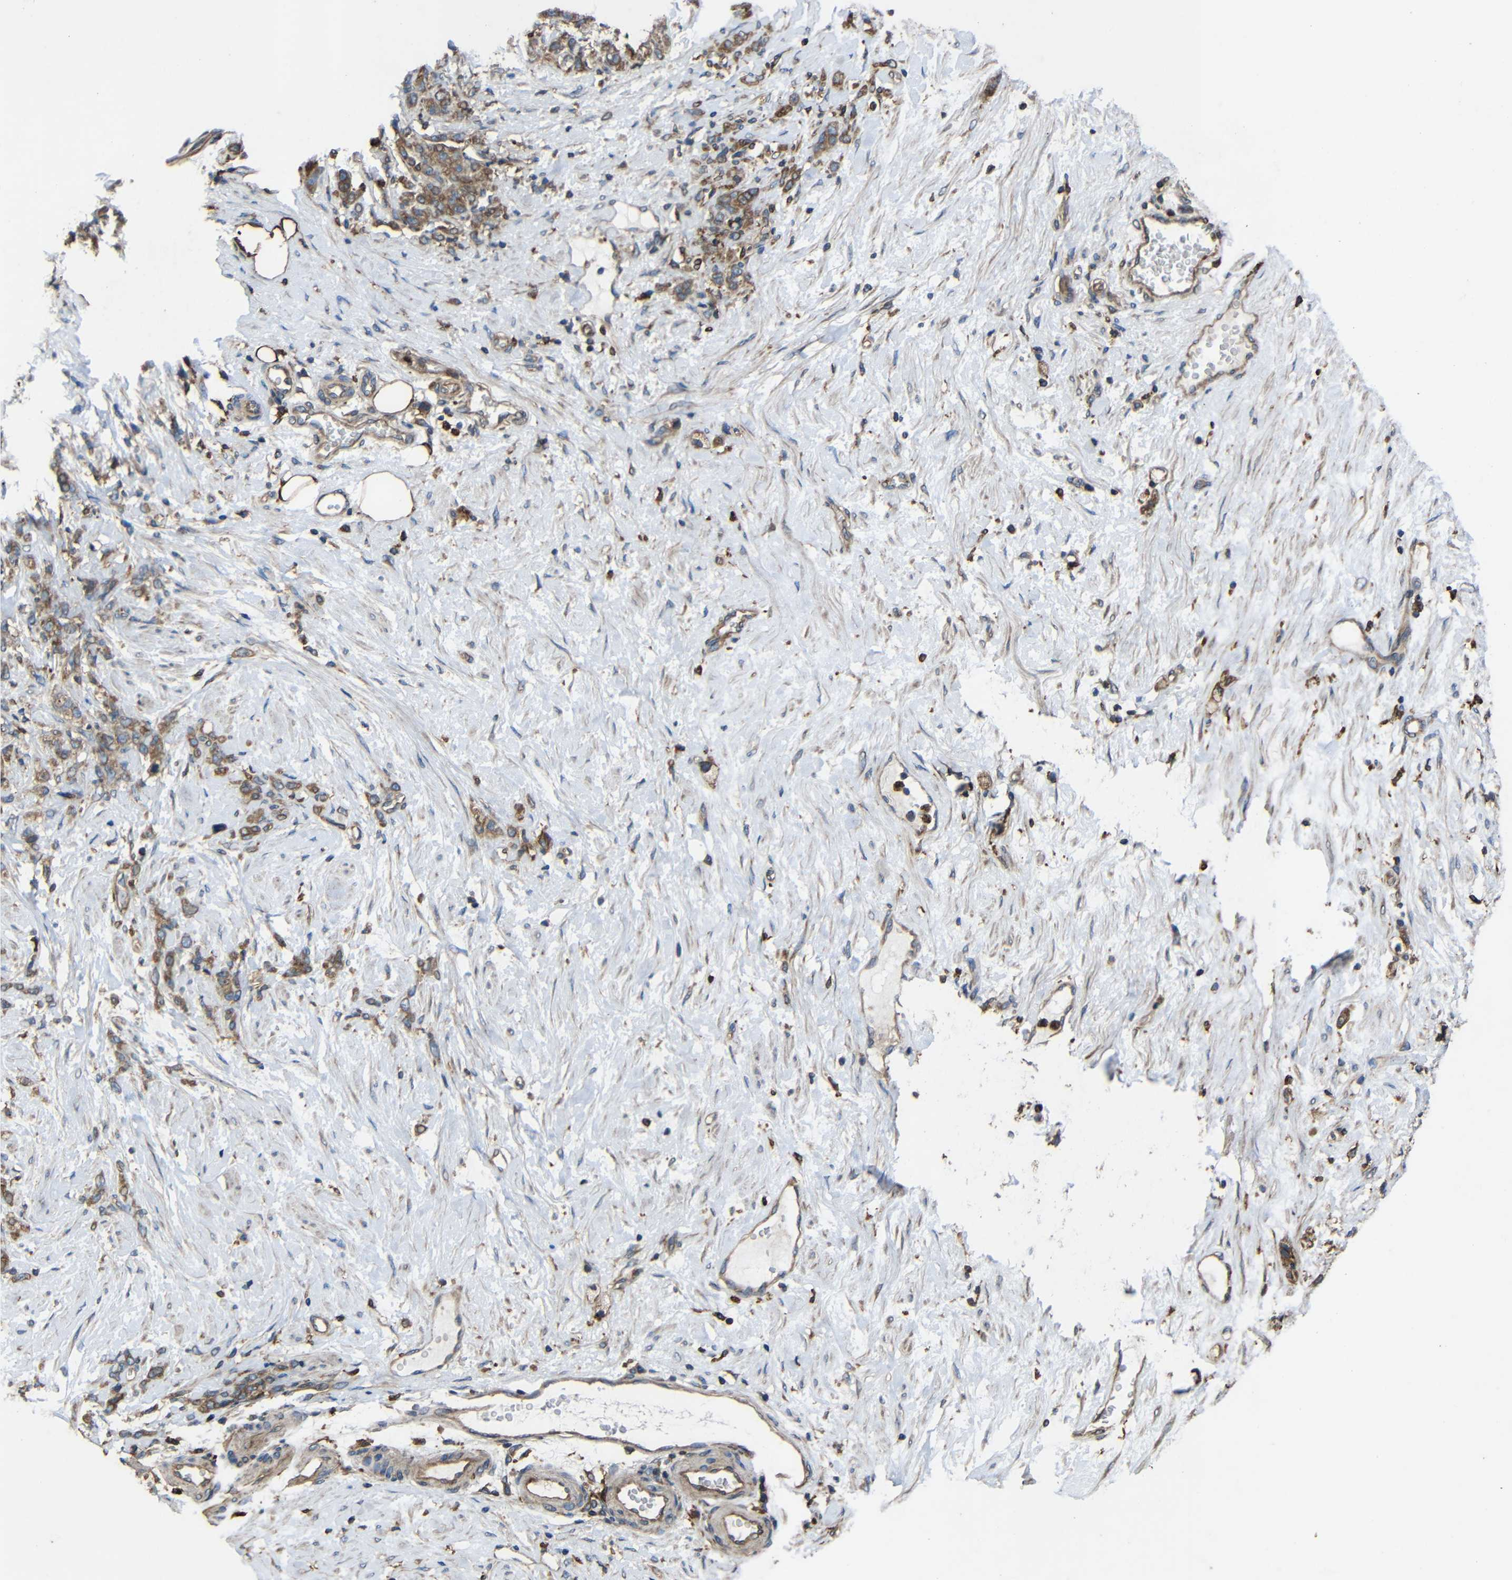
{"staining": {"intensity": "moderate", "quantity": ">75%", "location": "cytoplasmic/membranous"}, "tissue": "stomach cancer", "cell_type": "Tumor cells", "image_type": "cancer", "snomed": [{"axis": "morphology", "description": "Adenocarcinoma, NOS"}, {"axis": "topography", "description": "Stomach"}], "caption": "A high-resolution image shows immunohistochemistry staining of stomach cancer (adenocarcinoma), which reveals moderate cytoplasmic/membranous staining in approximately >75% of tumor cells. (DAB IHC with brightfield microscopy, high magnification).", "gene": "TREM2", "patient": {"sex": "male", "age": 82}}